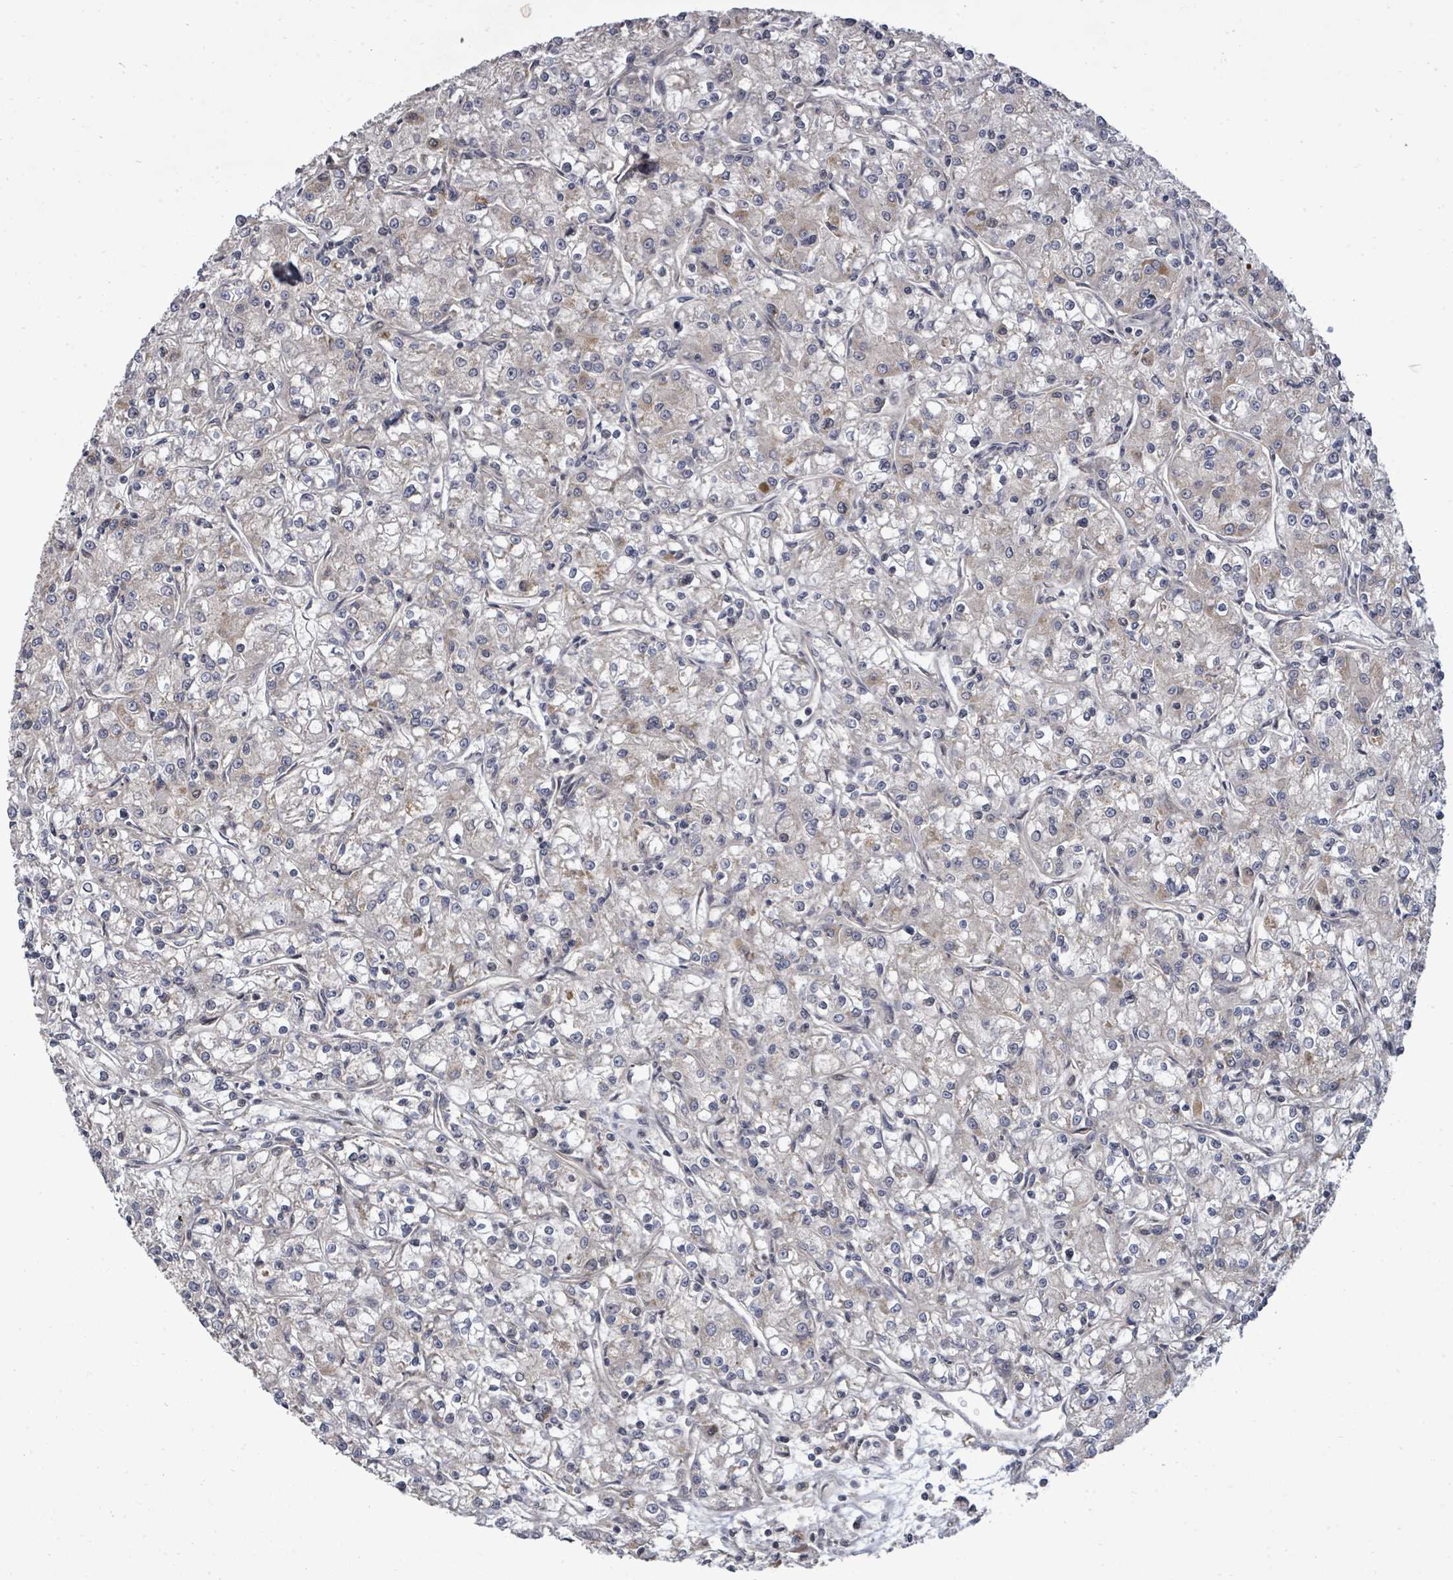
{"staining": {"intensity": "weak", "quantity": "<25%", "location": "cytoplasmic/membranous"}, "tissue": "renal cancer", "cell_type": "Tumor cells", "image_type": "cancer", "snomed": [{"axis": "morphology", "description": "Adenocarcinoma, NOS"}, {"axis": "topography", "description": "Kidney"}], "caption": "Immunohistochemistry photomicrograph of neoplastic tissue: renal cancer stained with DAB (3,3'-diaminobenzidine) displays no significant protein staining in tumor cells.", "gene": "KRTAP27-1", "patient": {"sex": "female", "age": 59}}